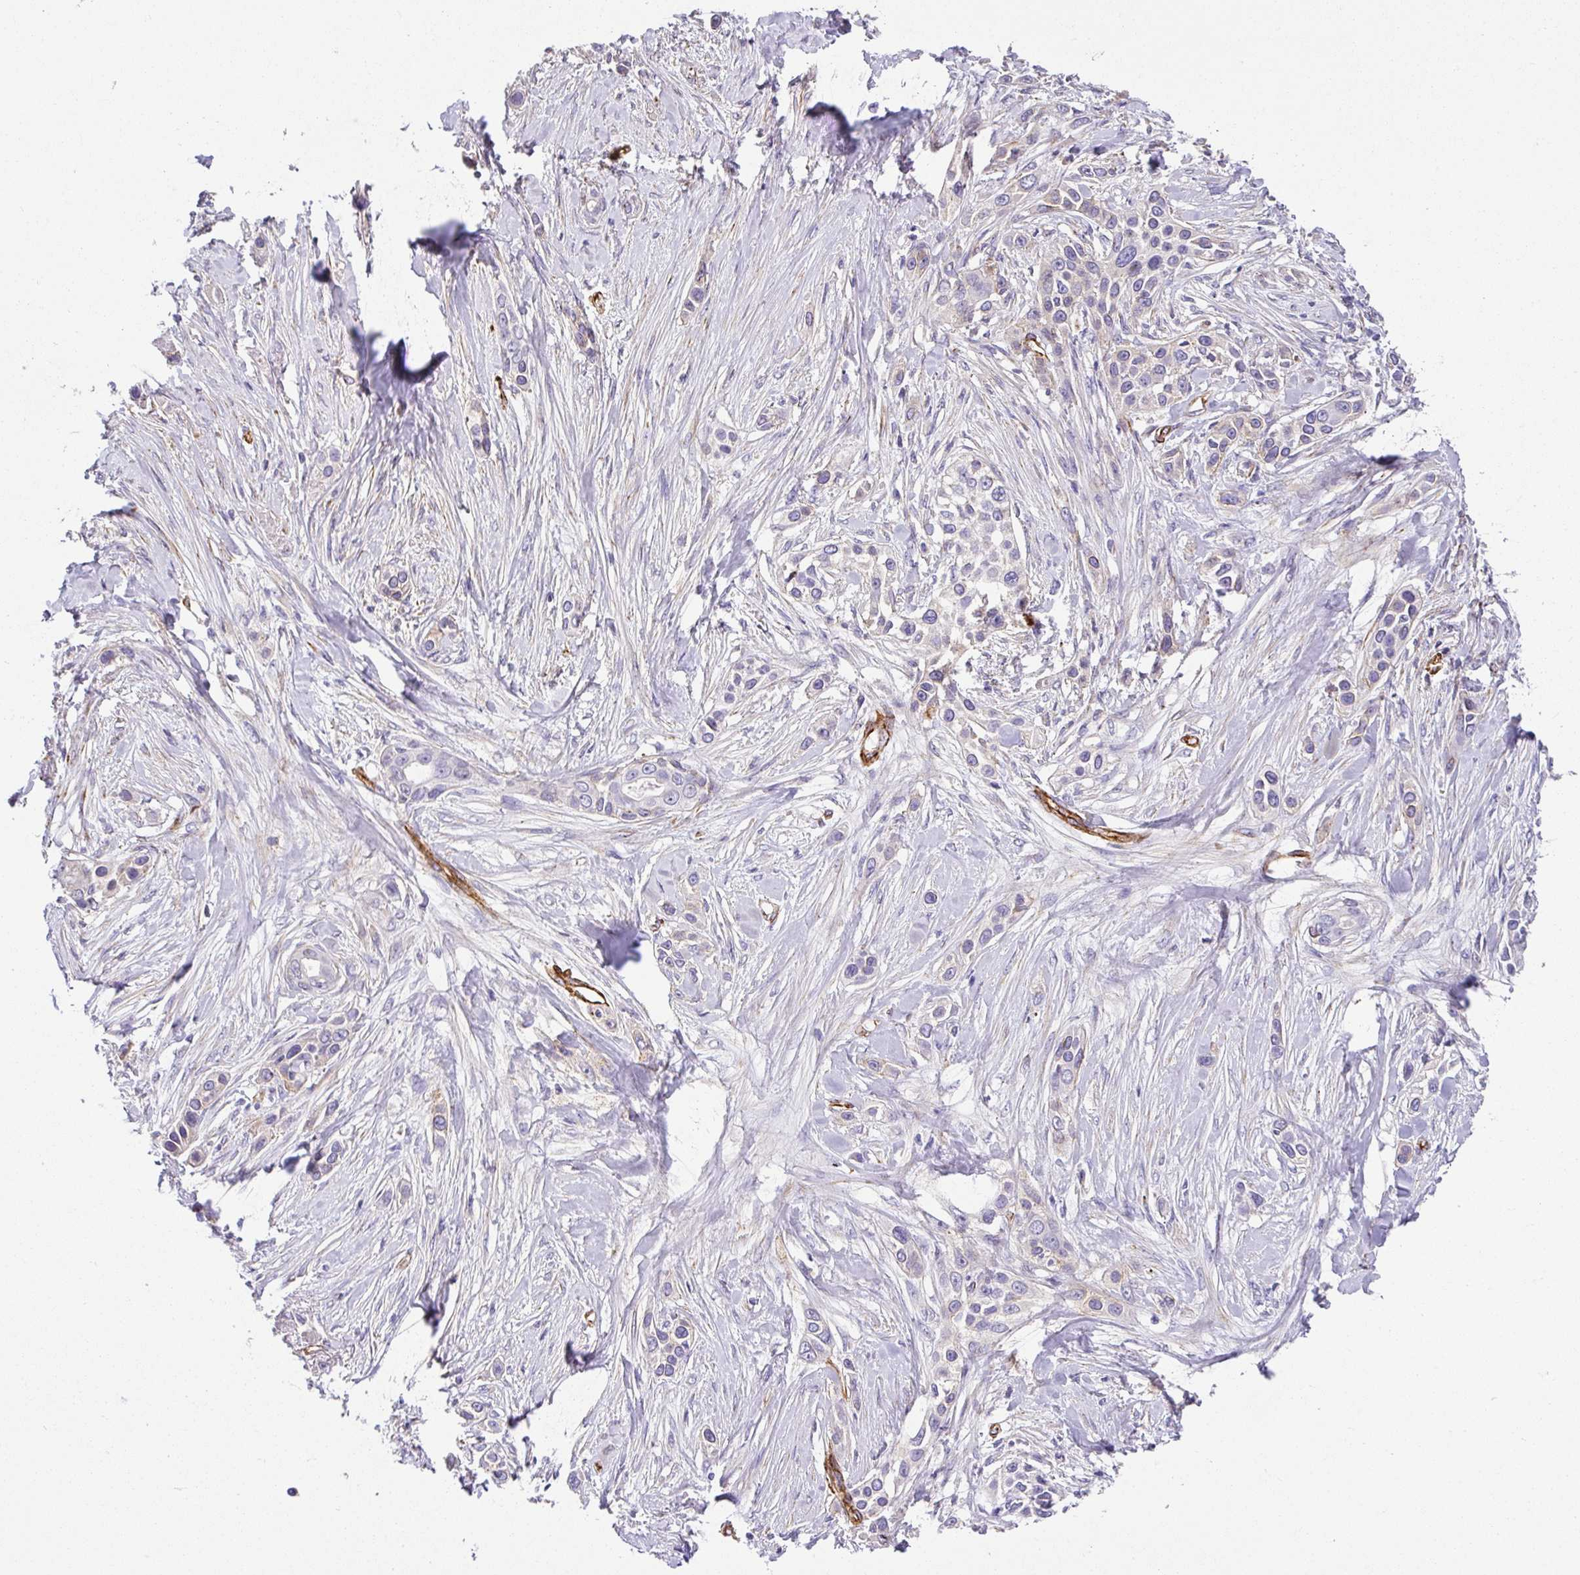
{"staining": {"intensity": "weak", "quantity": "<25%", "location": "cytoplasmic/membranous"}, "tissue": "skin cancer", "cell_type": "Tumor cells", "image_type": "cancer", "snomed": [{"axis": "morphology", "description": "Squamous cell carcinoma, NOS"}, {"axis": "topography", "description": "Skin"}], "caption": "High power microscopy photomicrograph of an immunohistochemistry image of skin cancer (squamous cell carcinoma), revealing no significant expression in tumor cells. The staining was performed using DAB (3,3'-diaminobenzidine) to visualize the protein expression in brown, while the nuclei were stained in blue with hematoxylin (Magnification: 20x).", "gene": "SLC25A17", "patient": {"sex": "female", "age": 69}}